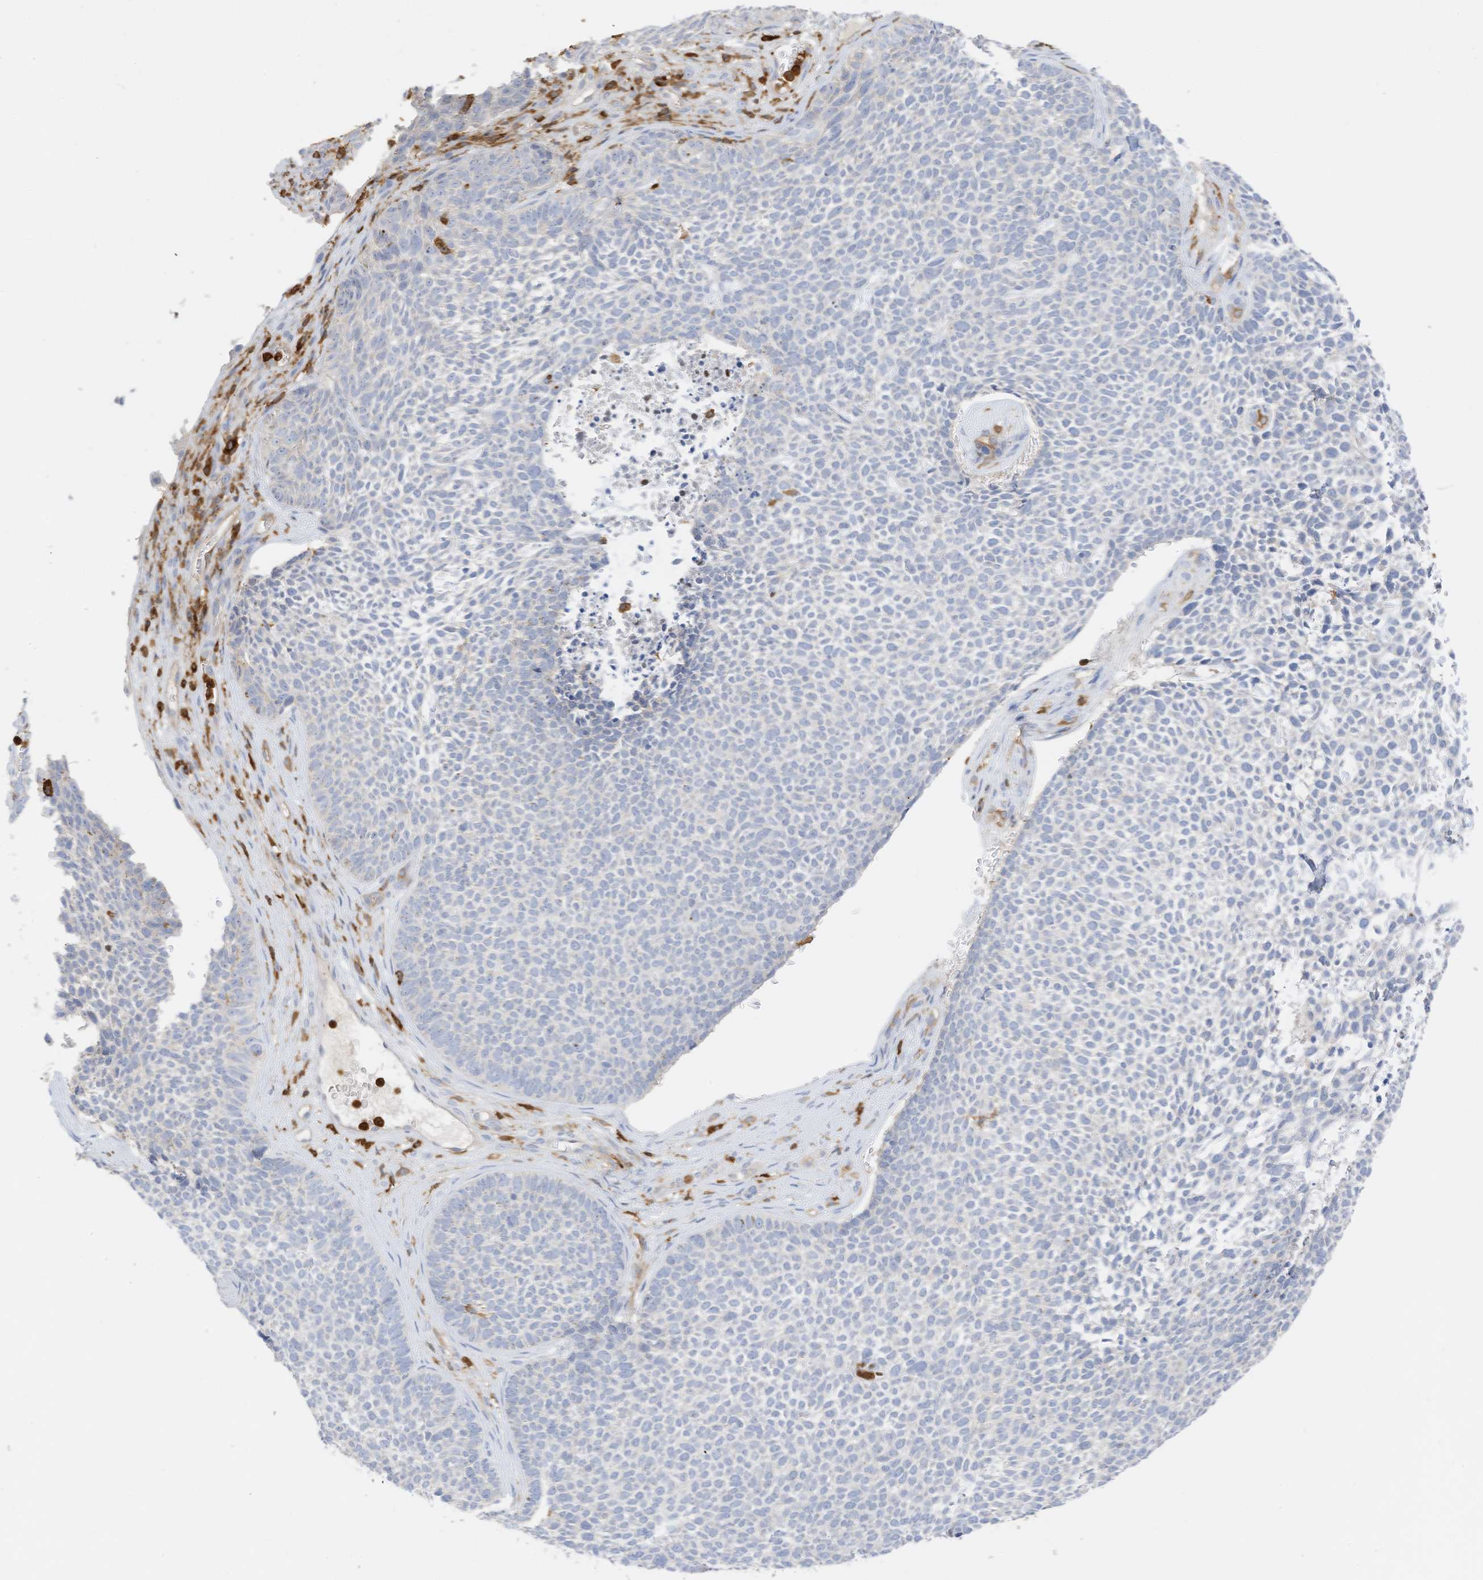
{"staining": {"intensity": "negative", "quantity": "none", "location": "none"}, "tissue": "skin cancer", "cell_type": "Tumor cells", "image_type": "cancer", "snomed": [{"axis": "morphology", "description": "Basal cell carcinoma"}, {"axis": "topography", "description": "Skin"}], "caption": "The image reveals no staining of tumor cells in skin cancer.", "gene": "ARHGAP25", "patient": {"sex": "female", "age": 84}}